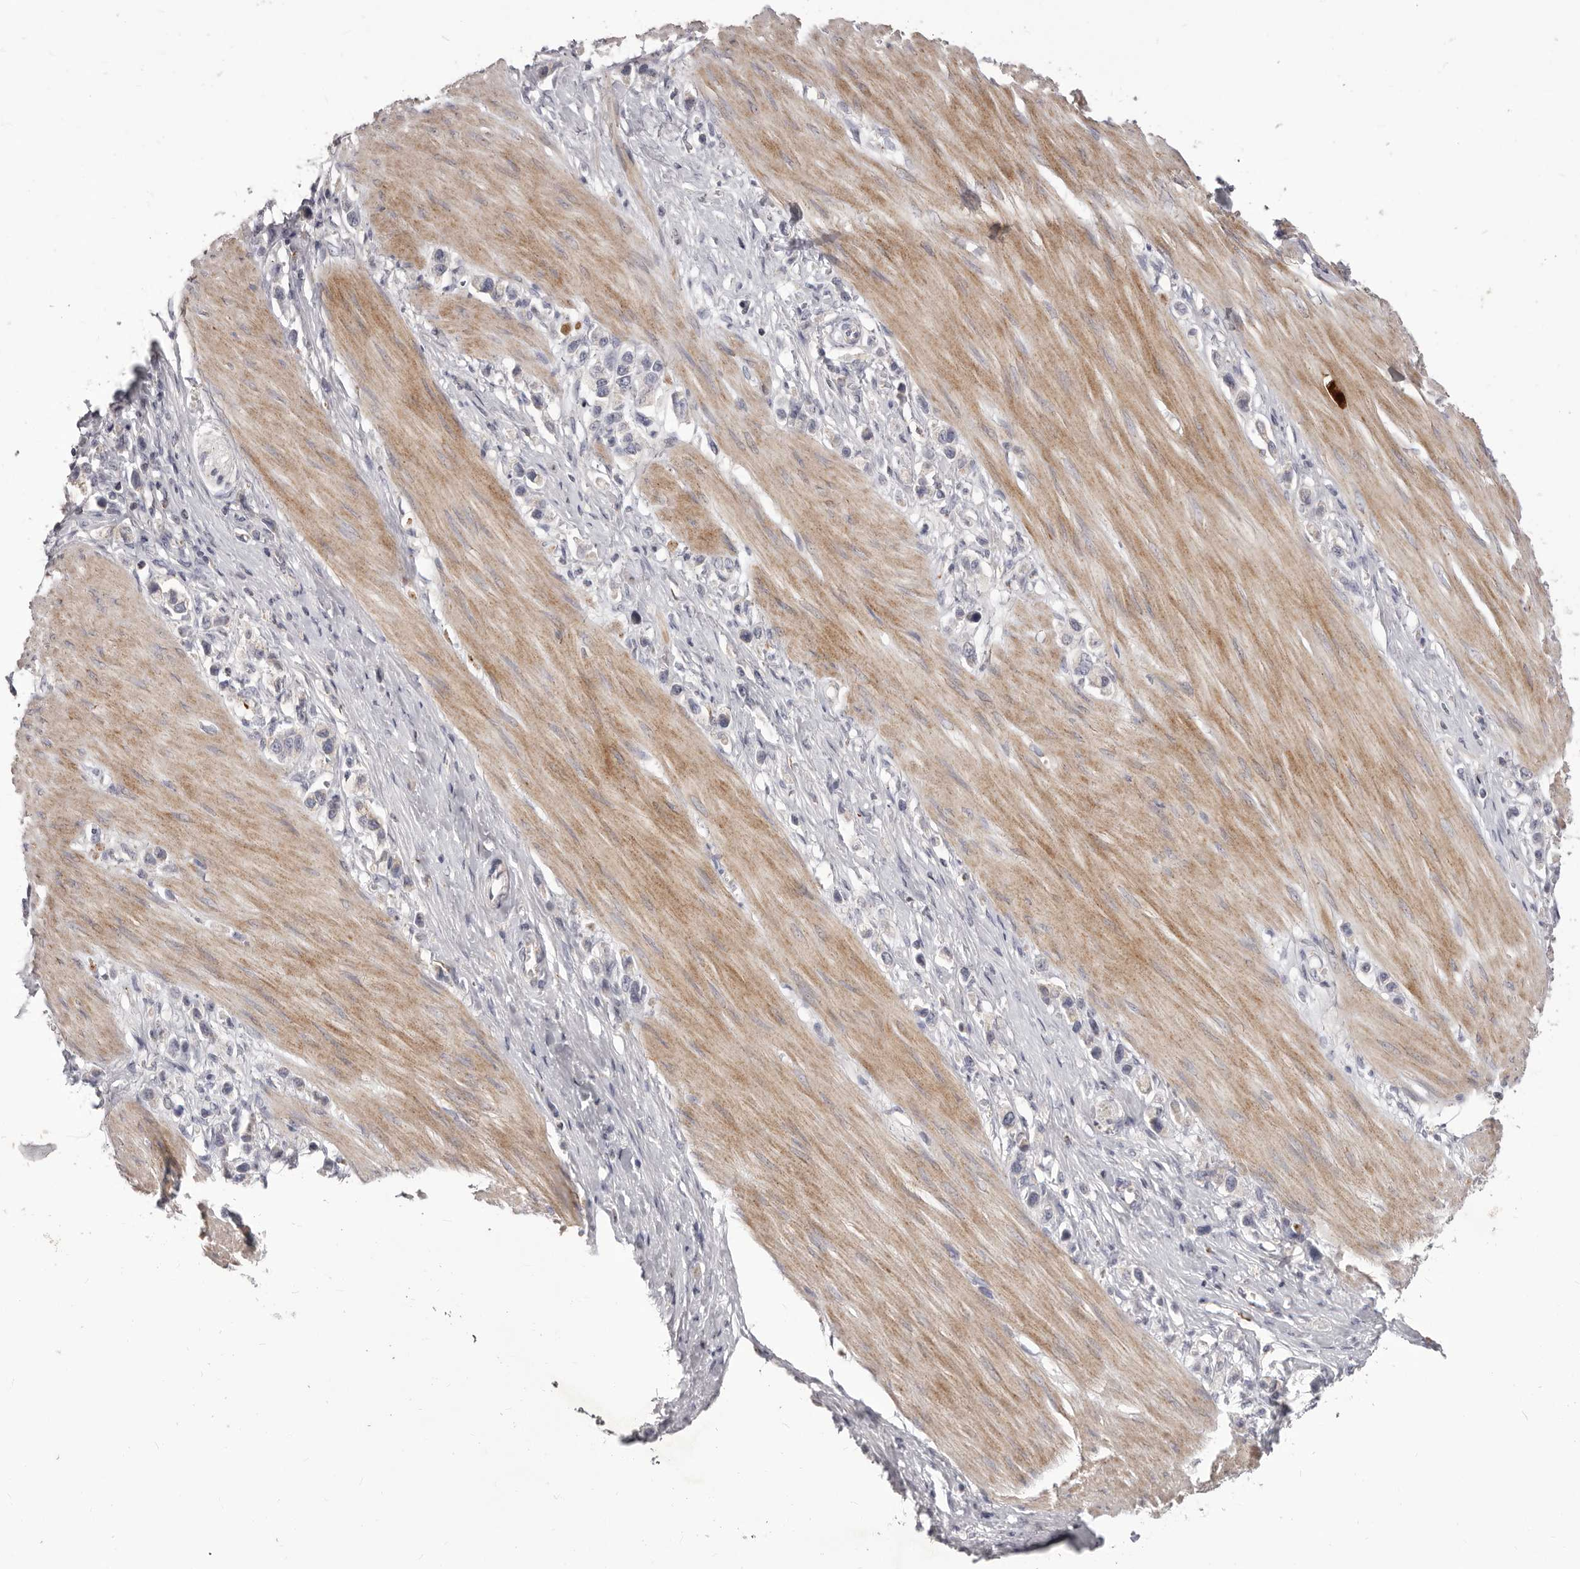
{"staining": {"intensity": "negative", "quantity": "none", "location": "none"}, "tissue": "stomach cancer", "cell_type": "Tumor cells", "image_type": "cancer", "snomed": [{"axis": "morphology", "description": "Adenocarcinoma, NOS"}, {"axis": "topography", "description": "Stomach"}], "caption": "The image demonstrates no significant expression in tumor cells of adenocarcinoma (stomach).", "gene": "PRMT2", "patient": {"sex": "female", "age": 65}}